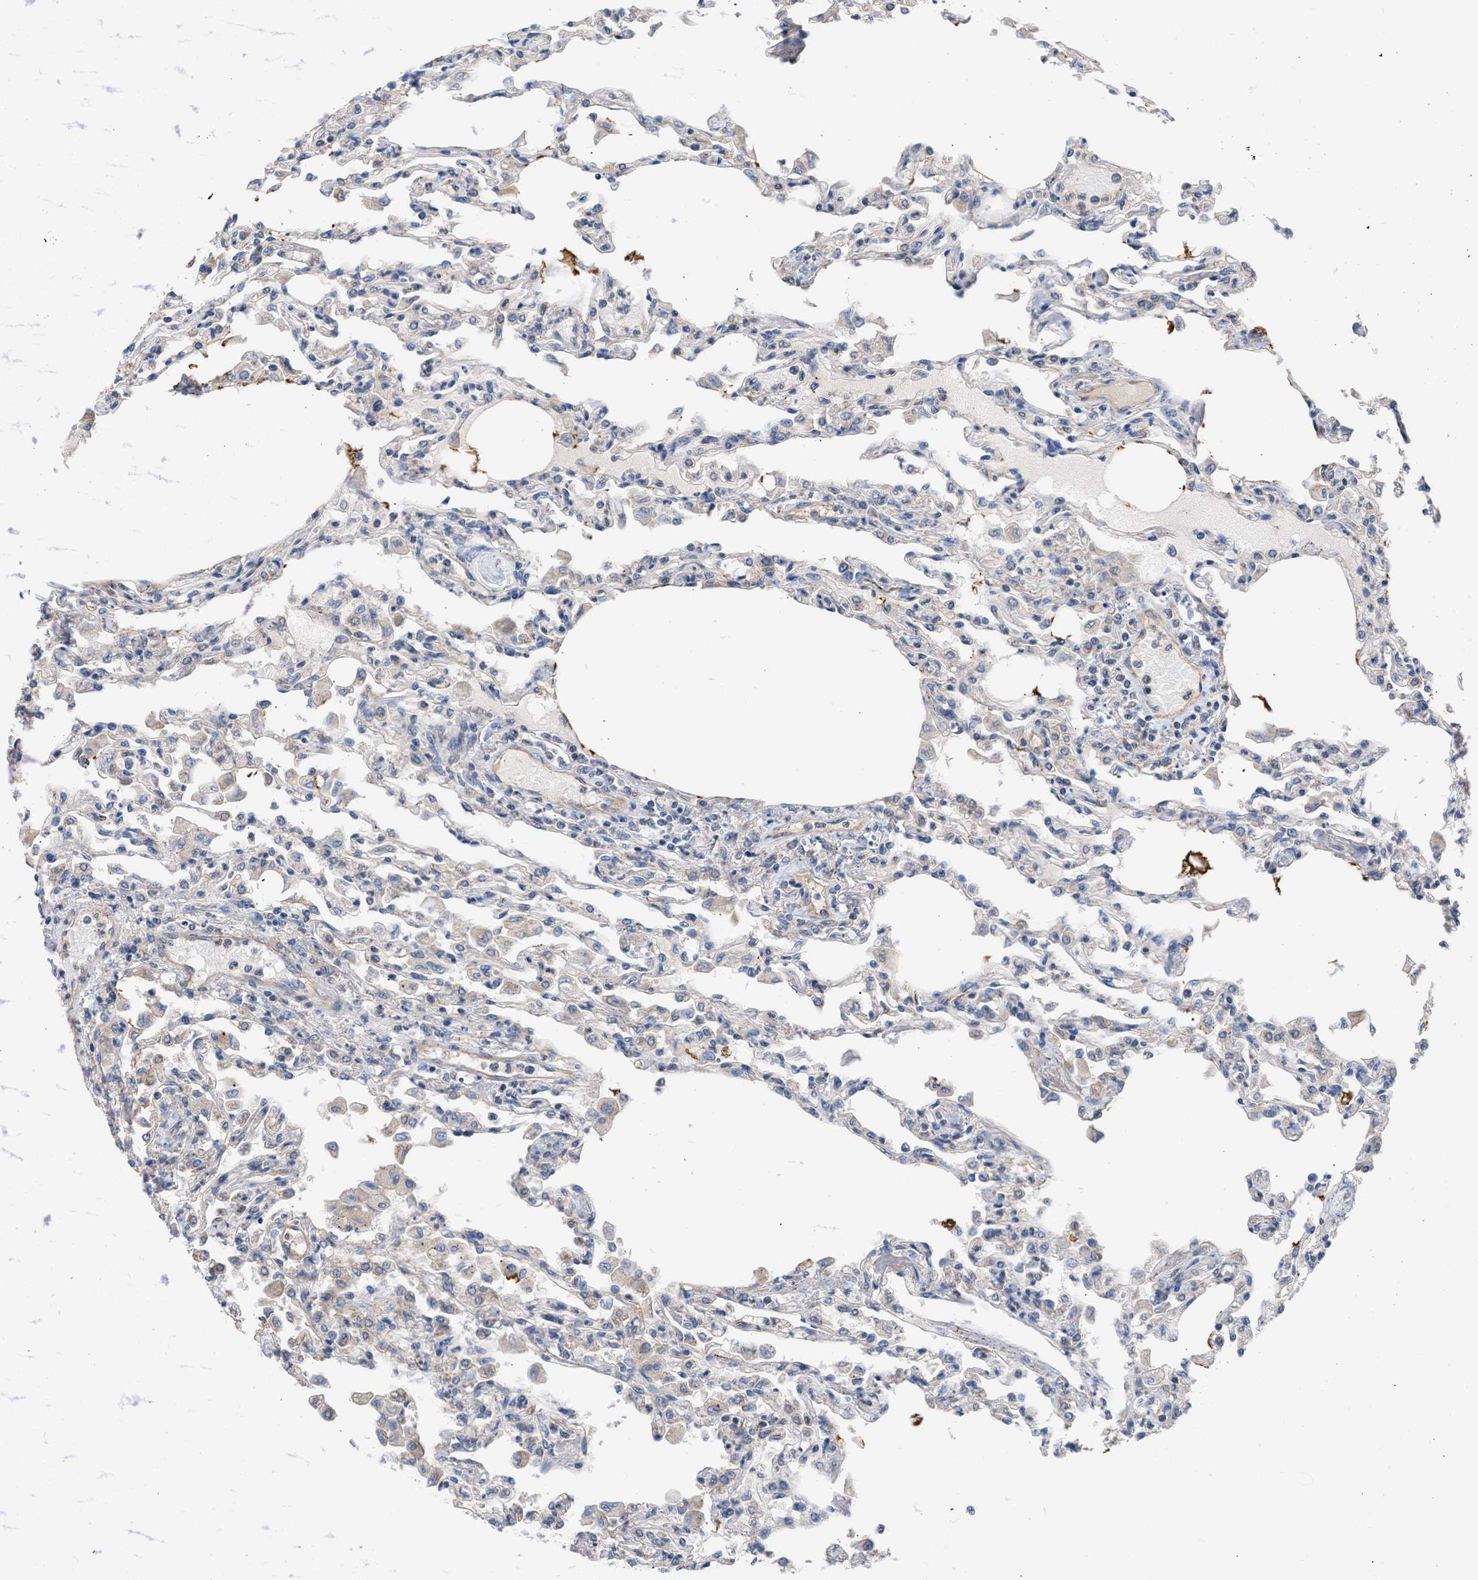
{"staining": {"intensity": "weak", "quantity": "<25%", "location": "cytoplasmic/membranous"}, "tissue": "lung", "cell_type": "Alveolar cells", "image_type": "normal", "snomed": [{"axis": "morphology", "description": "Normal tissue, NOS"}, {"axis": "topography", "description": "Bronchus"}, {"axis": "topography", "description": "Lung"}], "caption": "This histopathology image is of unremarkable lung stained with IHC to label a protein in brown with the nuclei are counter-stained blue. There is no positivity in alveolar cells. The staining is performed using DAB (3,3'-diaminobenzidine) brown chromogen with nuclei counter-stained in using hematoxylin.", "gene": "MAP2K3", "patient": {"sex": "female", "age": 49}}